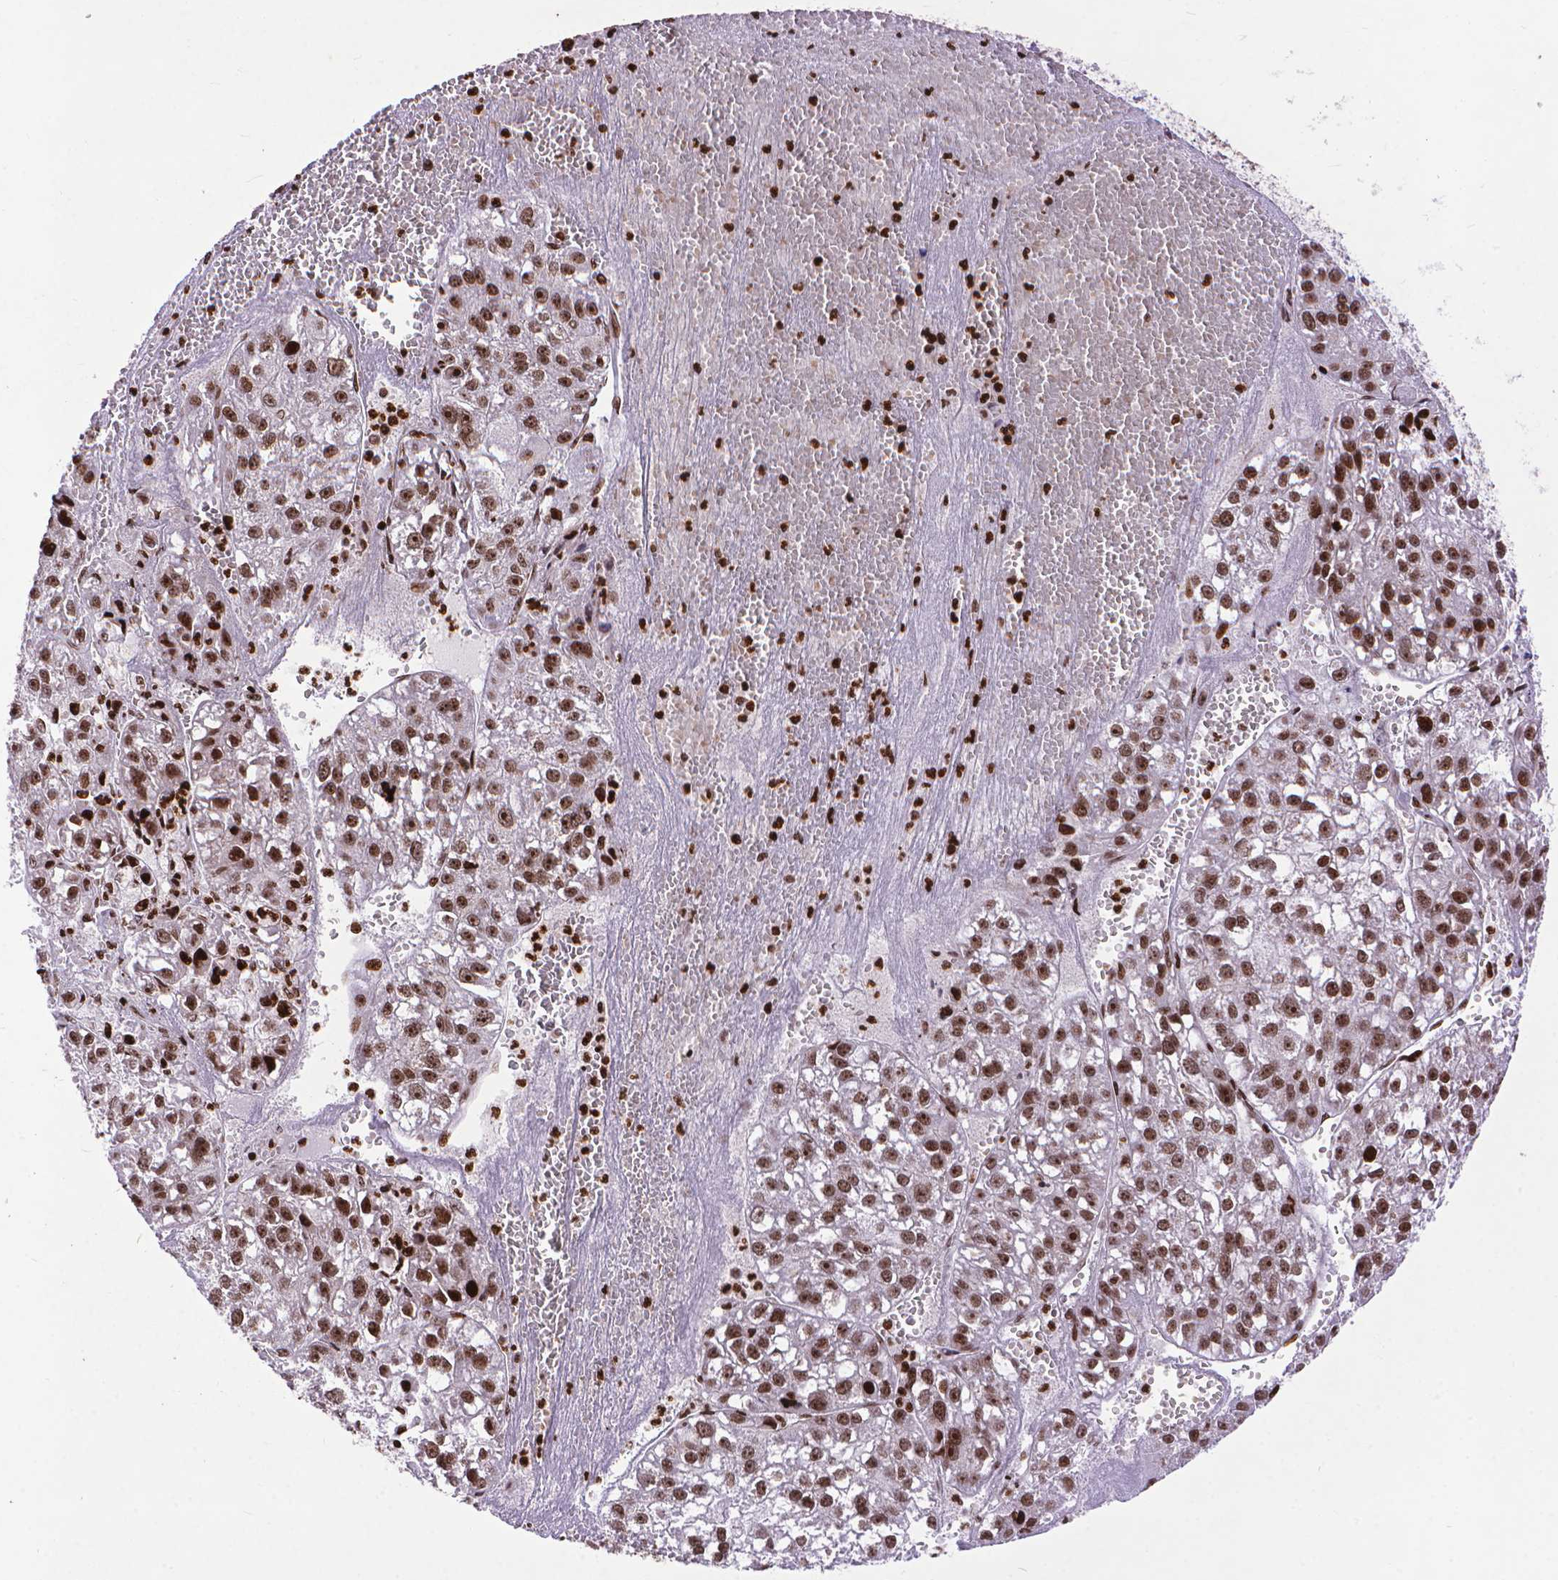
{"staining": {"intensity": "moderate", "quantity": ">75%", "location": "nuclear"}, "tissue": "liver cancer", "cell_type": "Tumor cells", "image_type": "cancer", "snomed": [{"axis": "morphology", "description": "Carcinoma, Hepatocellular, NOS"}, {"axis": "topography", "description": "Liver"}], "caption": "A medium amount of moderate nuclear staining is seen in approximately >75% of tumor cells in liver hepatocellular carcinoma tissue.", "gene": "AMER1", "patient": {"sex": "female", "age": 70}}